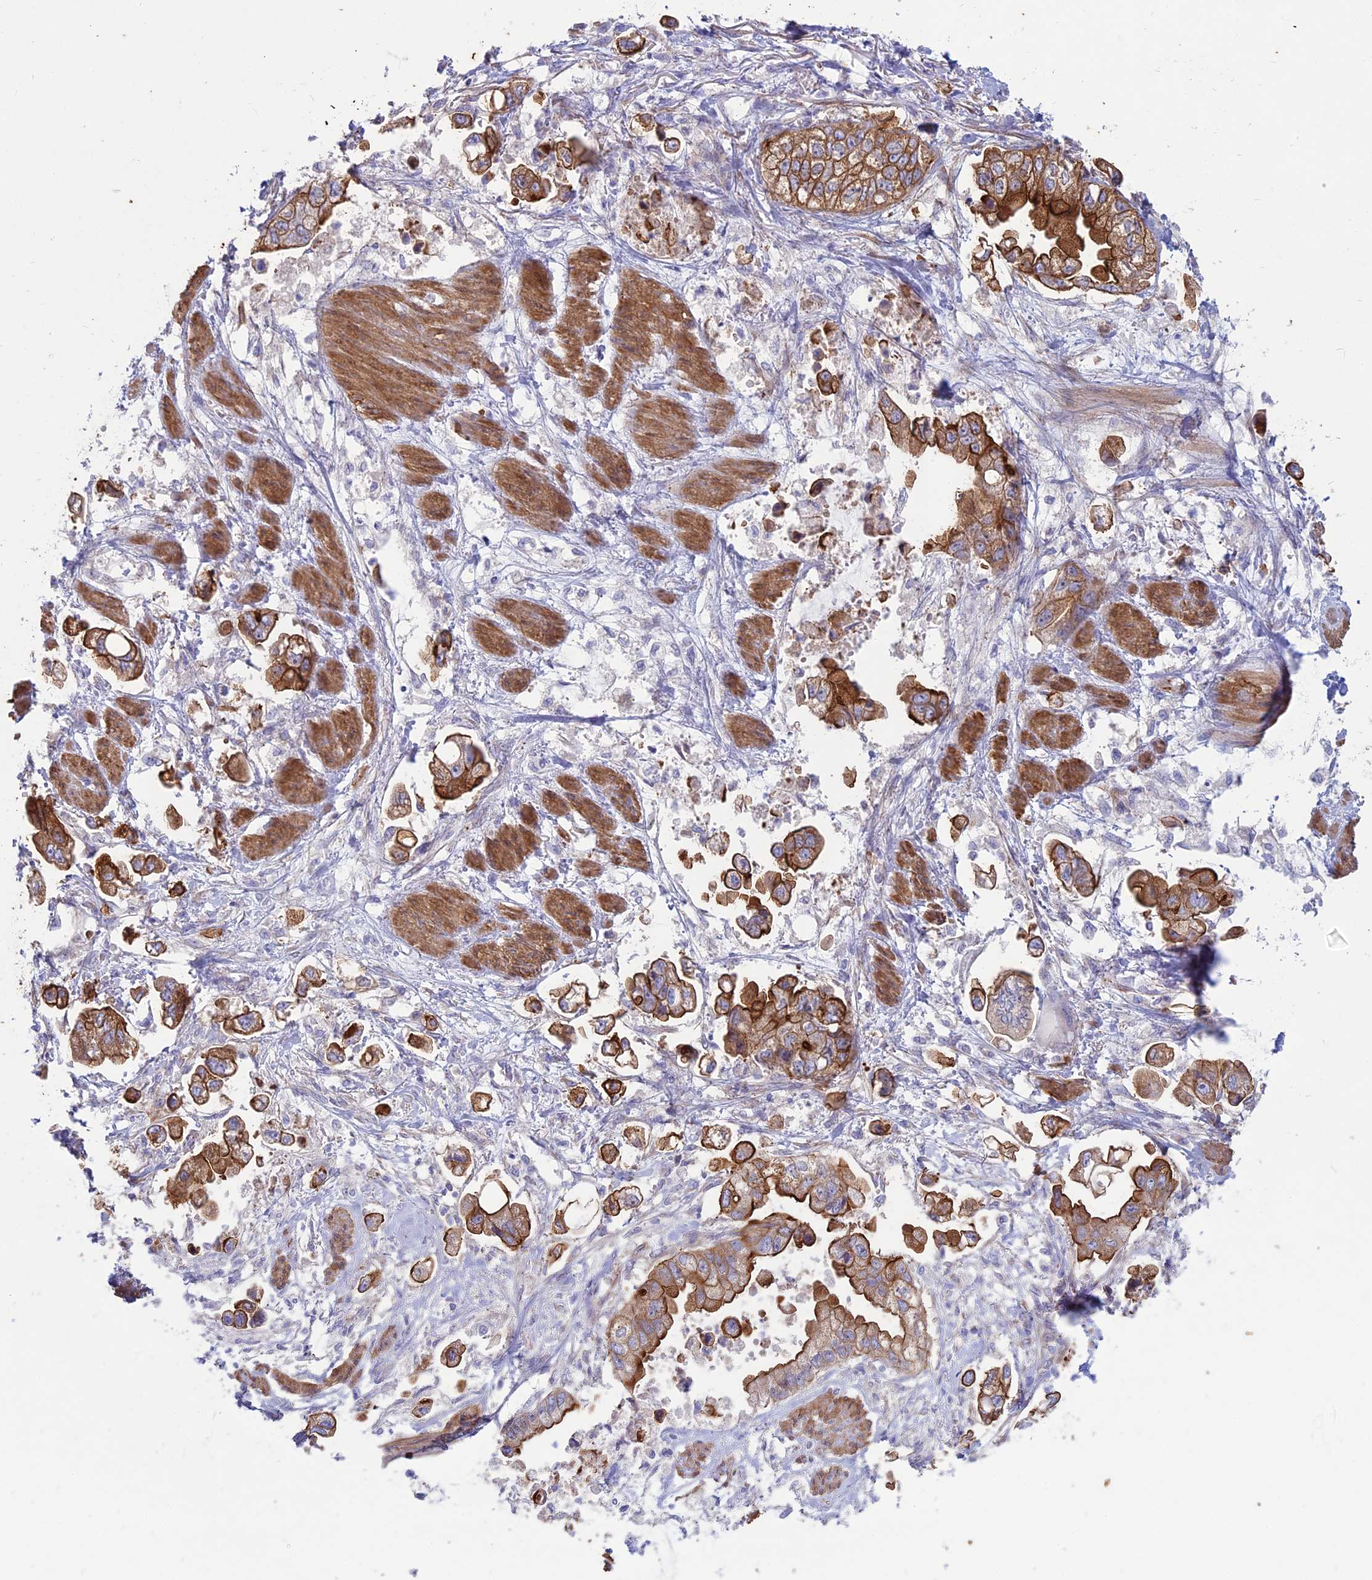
{"staining": {"intensity": "strong", "quantity": ">75%", "location": "cytoplasmic/membranous"}, "tissue": "stomach cancer", "cell_type": "Tumor cells", "image_type": "cancer", "snomed": [{"axis": "morphology", "description": "Adenocarcinoma, NOS"}, {"axis": "topography", "description": "Stomach"}], "caption": "Immunohistochemistry (IHC) micrograph of human stomach cancer stained for a protein (brown), which exhibits high levels of strong cytoplasmic/membranous expression in approximately >75% of tumor cells.", "gene": "MYO5B", "patient": {"sex": "male", "age": 62}}